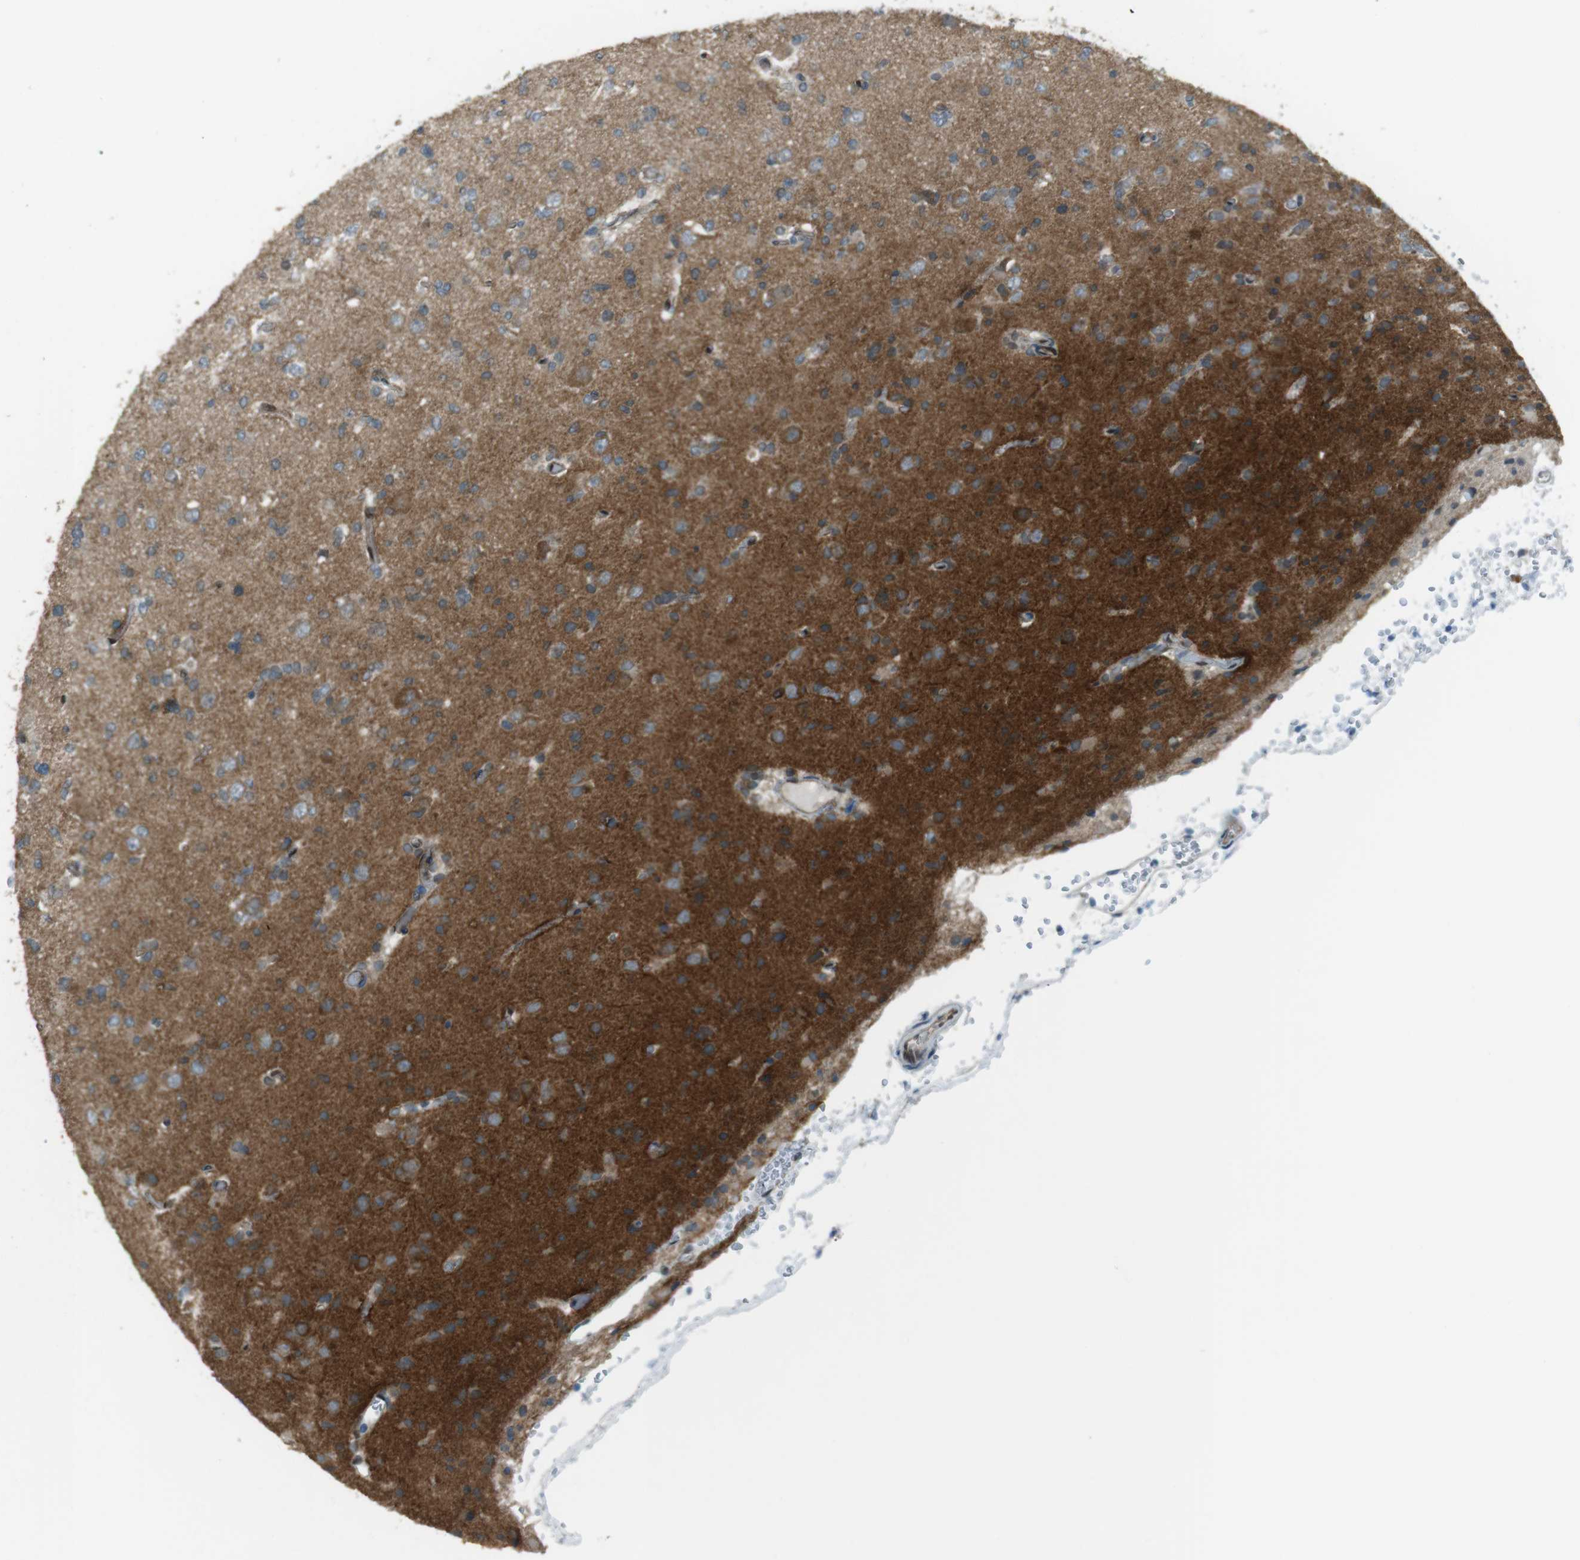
{"staining": {"intensity": "weak", "quantity": "<25%", "location": "cytoplasmic/membranous"}, "tissue": "glioma", "cell_type": "Tumor cells", "image_type": "cancer", "snomed": [{"axis": "morphology", "description": "Glioma, malignant, Low grade"}, {"axis": "topography", "description": "Brain"}], "caption": "IHC of glioma reveals no positivity in tumor cells. (Brightfield microscopy of DAB (3,3'-diaminobenzidine) immunohistochemistry at high magnification).", "gene": "MFAP3", "patient": {"sex": "female", "age": 22}}